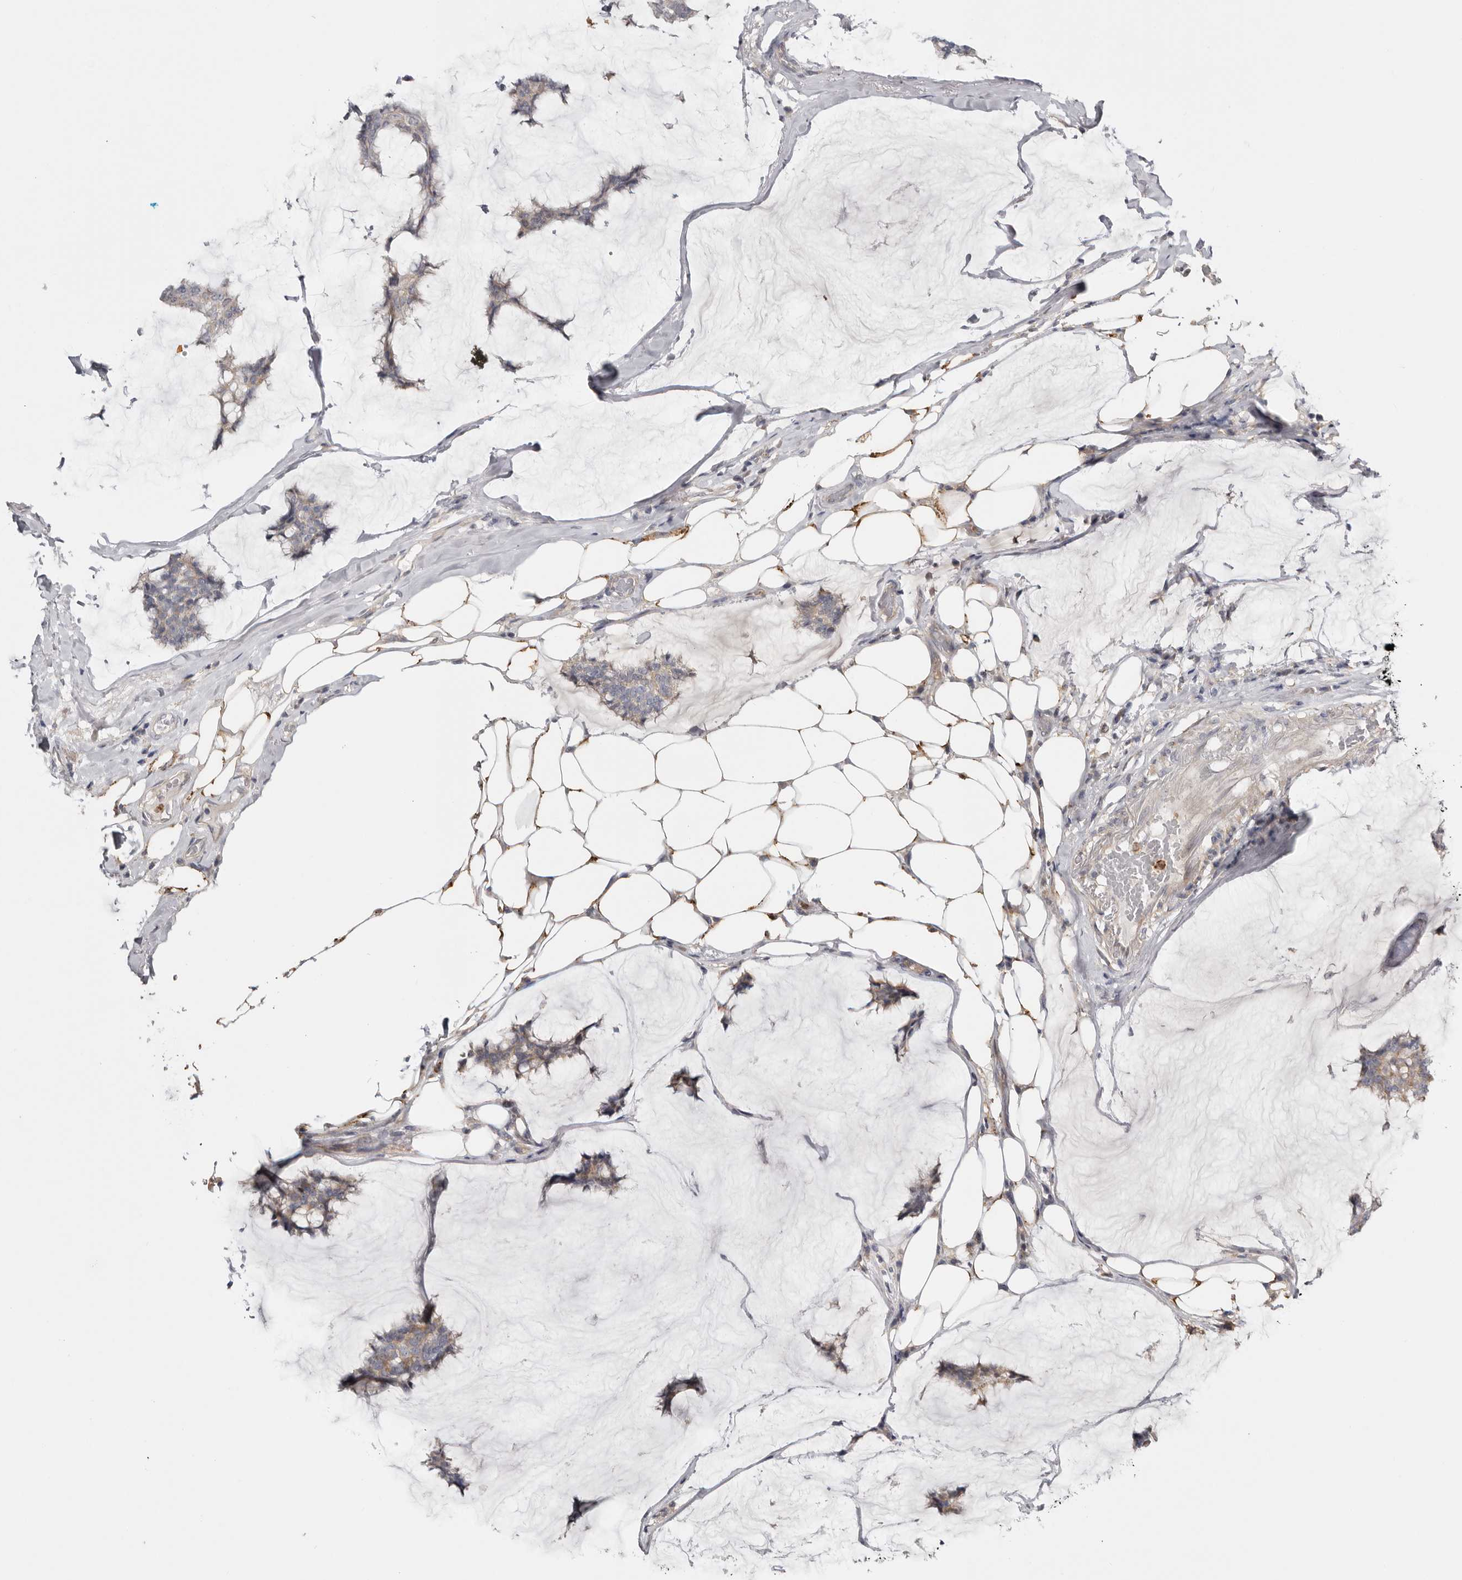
{"staining": {"intensity": "weak", "quantity": "25%-75%", "location": "cytoplasmic/membranous"}, "tissue": "breast cancer", "cell_type": "Tumor cells", "image_type": "cancer", "snomed": [{"axis": "morphology", "description": "Duct carcinoma"}, {"axis": "topography", "description": "Breast"}], "caption": "Invasive ductal carcinoma (breast) tissue displays weak cytoplasmic/membranous expression in approximately 25%-75% of tumor cells, visualized by immunohistochemistry.", "gene": "MSRB2", "patient": {"sex": "female", "age": 93}}